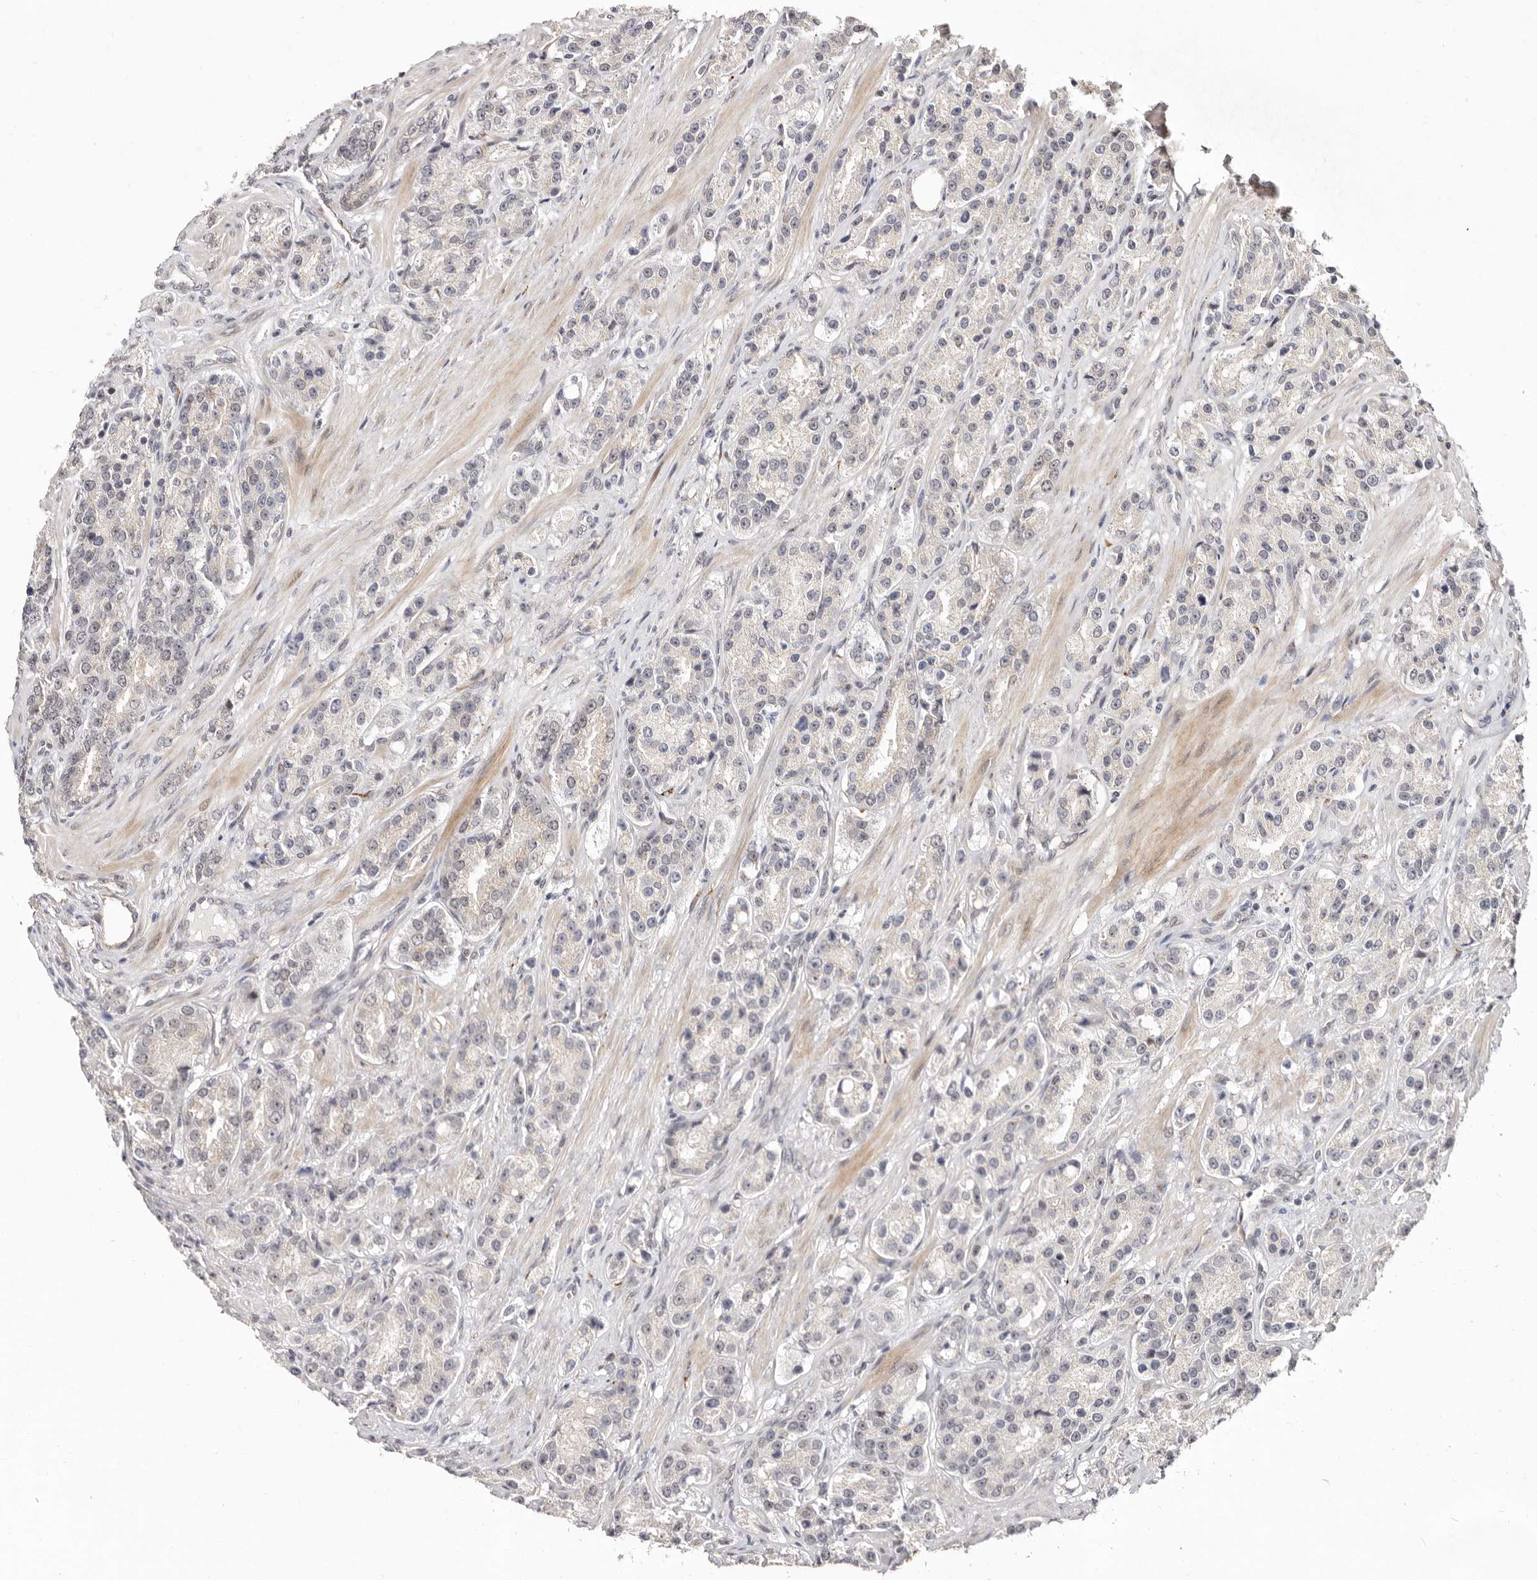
{"staining": {"intensity": "weak", "quantity": "25%-75%", "location": "nuclear"}, "tissue": "prostate cancer", "cell_type": "Tumor cells", "image_type": "cancer", "snomed": [{"axis": "morphology", "description": "Adenocarcinoma, High grade"}, {"axis": "topography", "description": "Prostate"}], "caption": "Immunohistochemical staining of prostate adenocarcinoma (high-grade) demonstrates weak nuclear protein staining in about 25%-75% of tumor cells. Using DAB (brown) and hematoxylin (blue) stains, captured at high magnification using brightfield microscopy.", "gene": "SRCAP", "patient": {"sex": "male", "age": 60}}